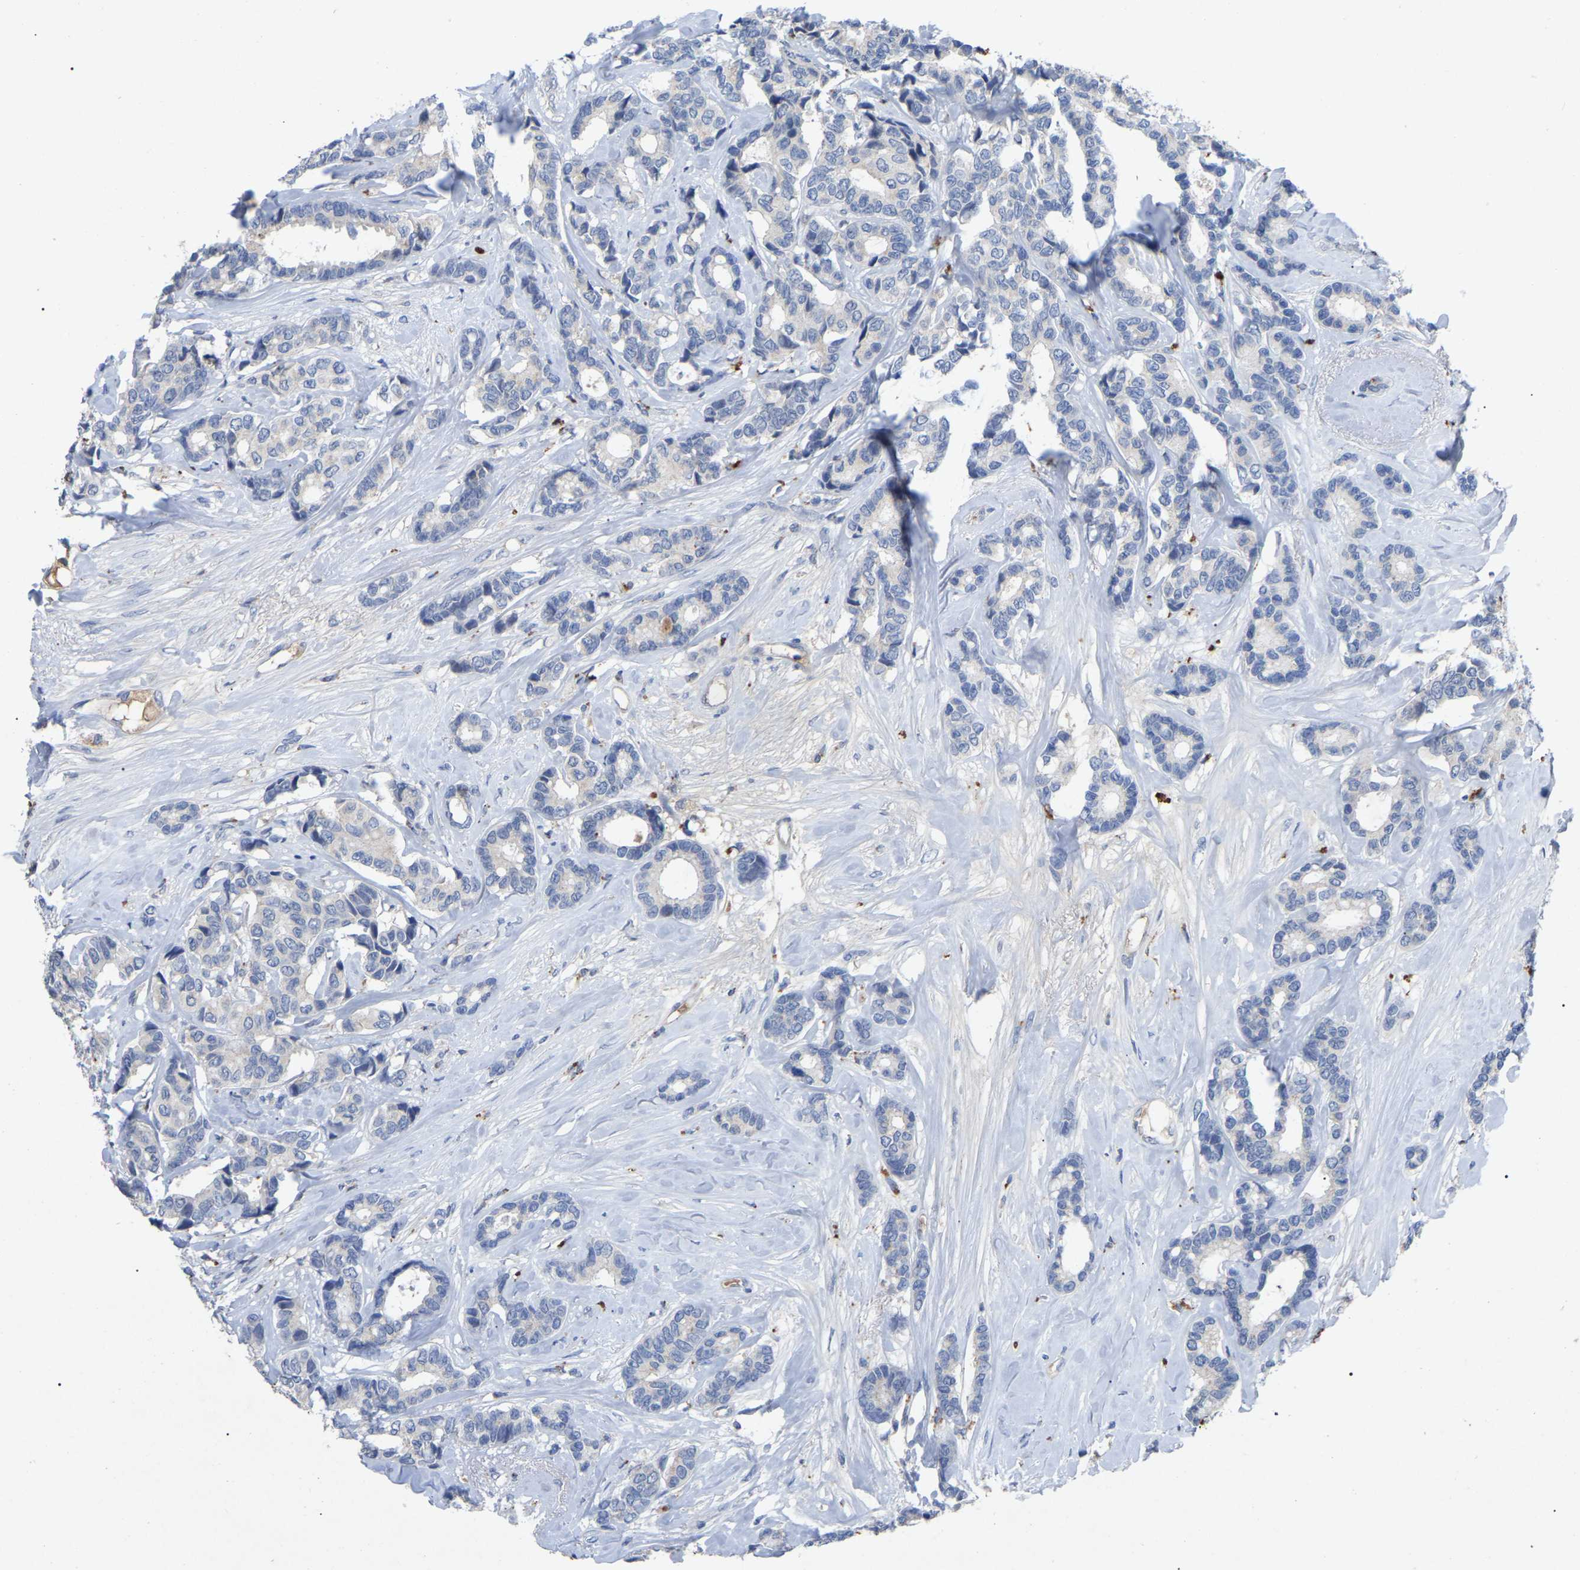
{"staining": {"intensity": "negative", "quantity": "none", "location": "none"}, "tissue": "breast cancer", "cell_type": "Tumor cells", "image_type": "cancer", "snomed": [{"axis": "morphology", "description": "Duct carcinoma"}, {"axis": "topography", "description": "Breast"}], "caption": "Immunohistochemistry micrograph of neoplastic tissue: human breast invasive ductal carcinoma stained with DAB demonstrates no significant protein staining in tumor cells. (Immunohistochemistry (ihc), brightfield microscopy, high magnification).", "gene": "SMPD2", "patient": {"sex": "female", "age": 87}}